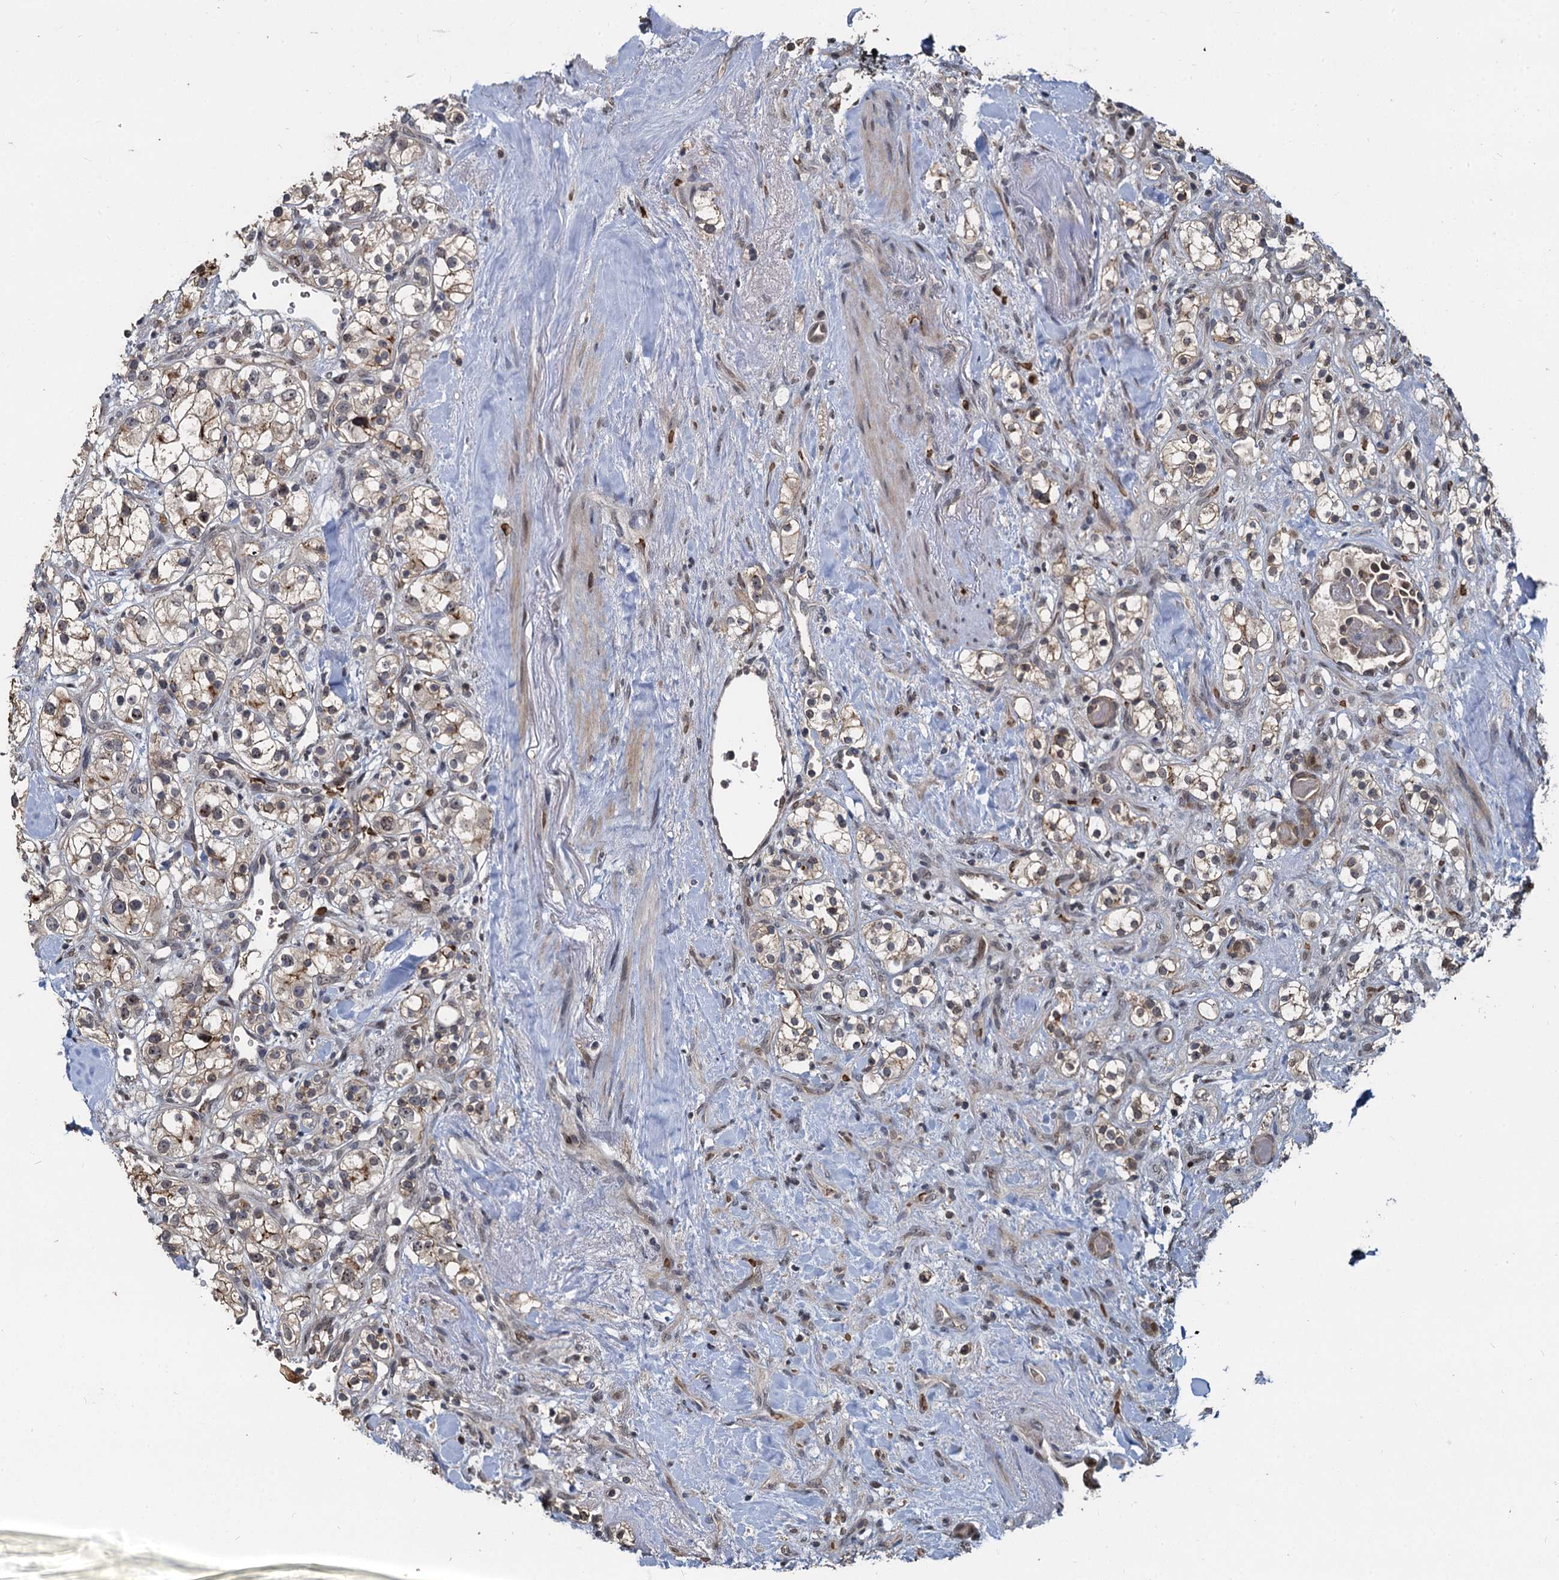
{"staining": {"intensity": "weak", "quantity": "25%-75%", "location": "cytoplasmic/membranous"}, "tissue": "renal cancer", "cell_type": "Tumor cells", "image_type": "cancer", "snomed": [{"axis": "morphology", "description": "Adenocarcinoma, NOS"}, {"axis": "topography", "description": "Kidney"}], "caption": "This is an image of immunohistochemistry staining of adenocarcinoma (renal), which shows weak expression in the cytoplasmic/membranous of tumor cells.", "gene": "FANCI", "patient": {"sex": "male", "age": 77}}